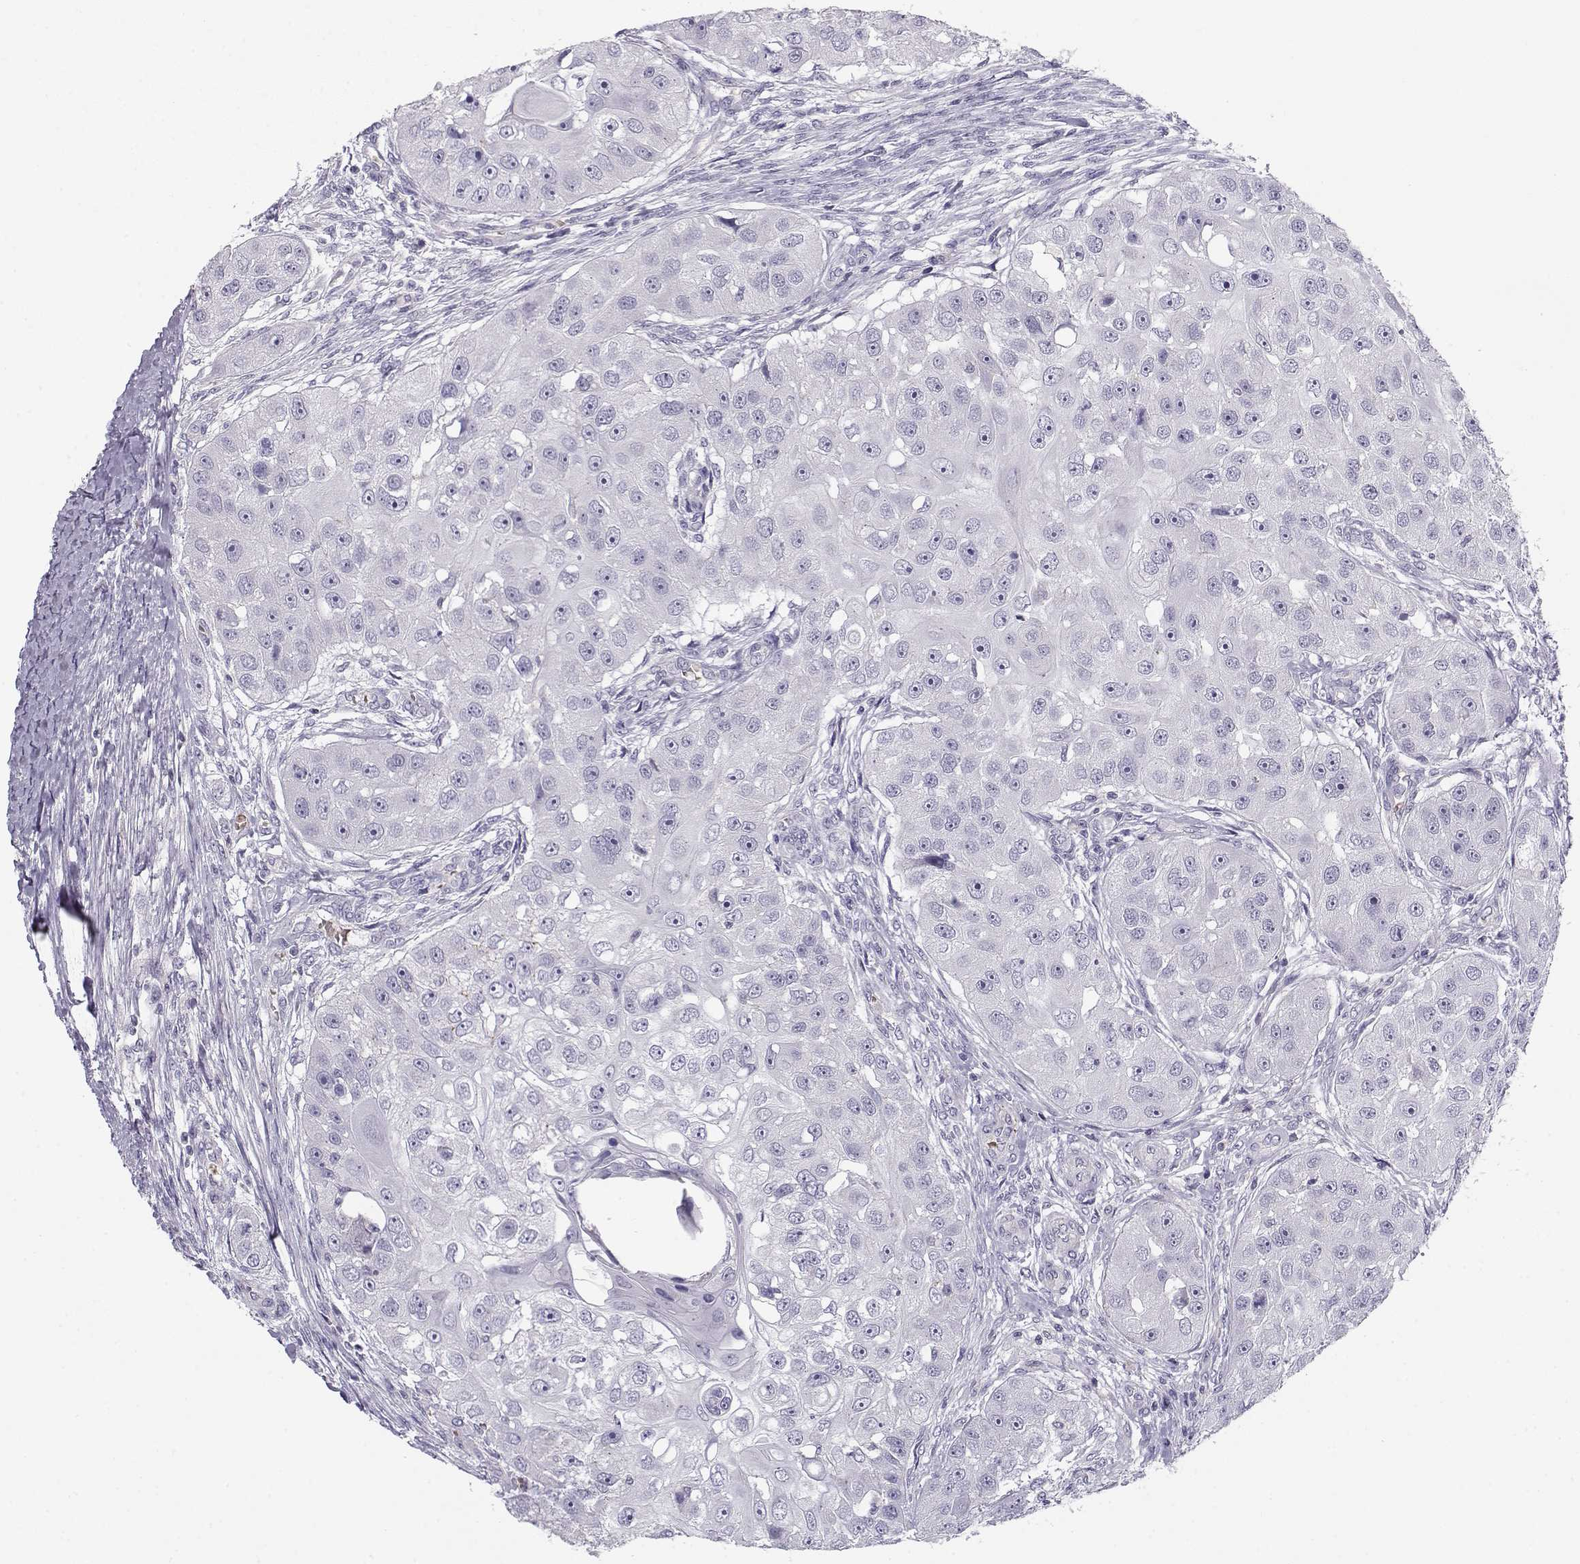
{"staining": {"intensity": "negative", "quantity": "none", "location": "none"}, "tissue": "head and neck cancer", "cell_type": "Tumor cells", "image_type": "cancer", "snomed": [{"axis": "morphology", "description": "Squamous cell carcinoma, NOS"}, {"axis": "topography", "description": "Head-Neck"}], "caption": "This histopathology image is of head and neck cancer (squamous cell carcinoma) stained with immunohistochemistry (IHC) to label a protein in brown with the nuclei are counter-stained blue. There is no positivity in tumor cells.", "gene": "MYO1A", "patient": {"sex": "male", "age": 51}}